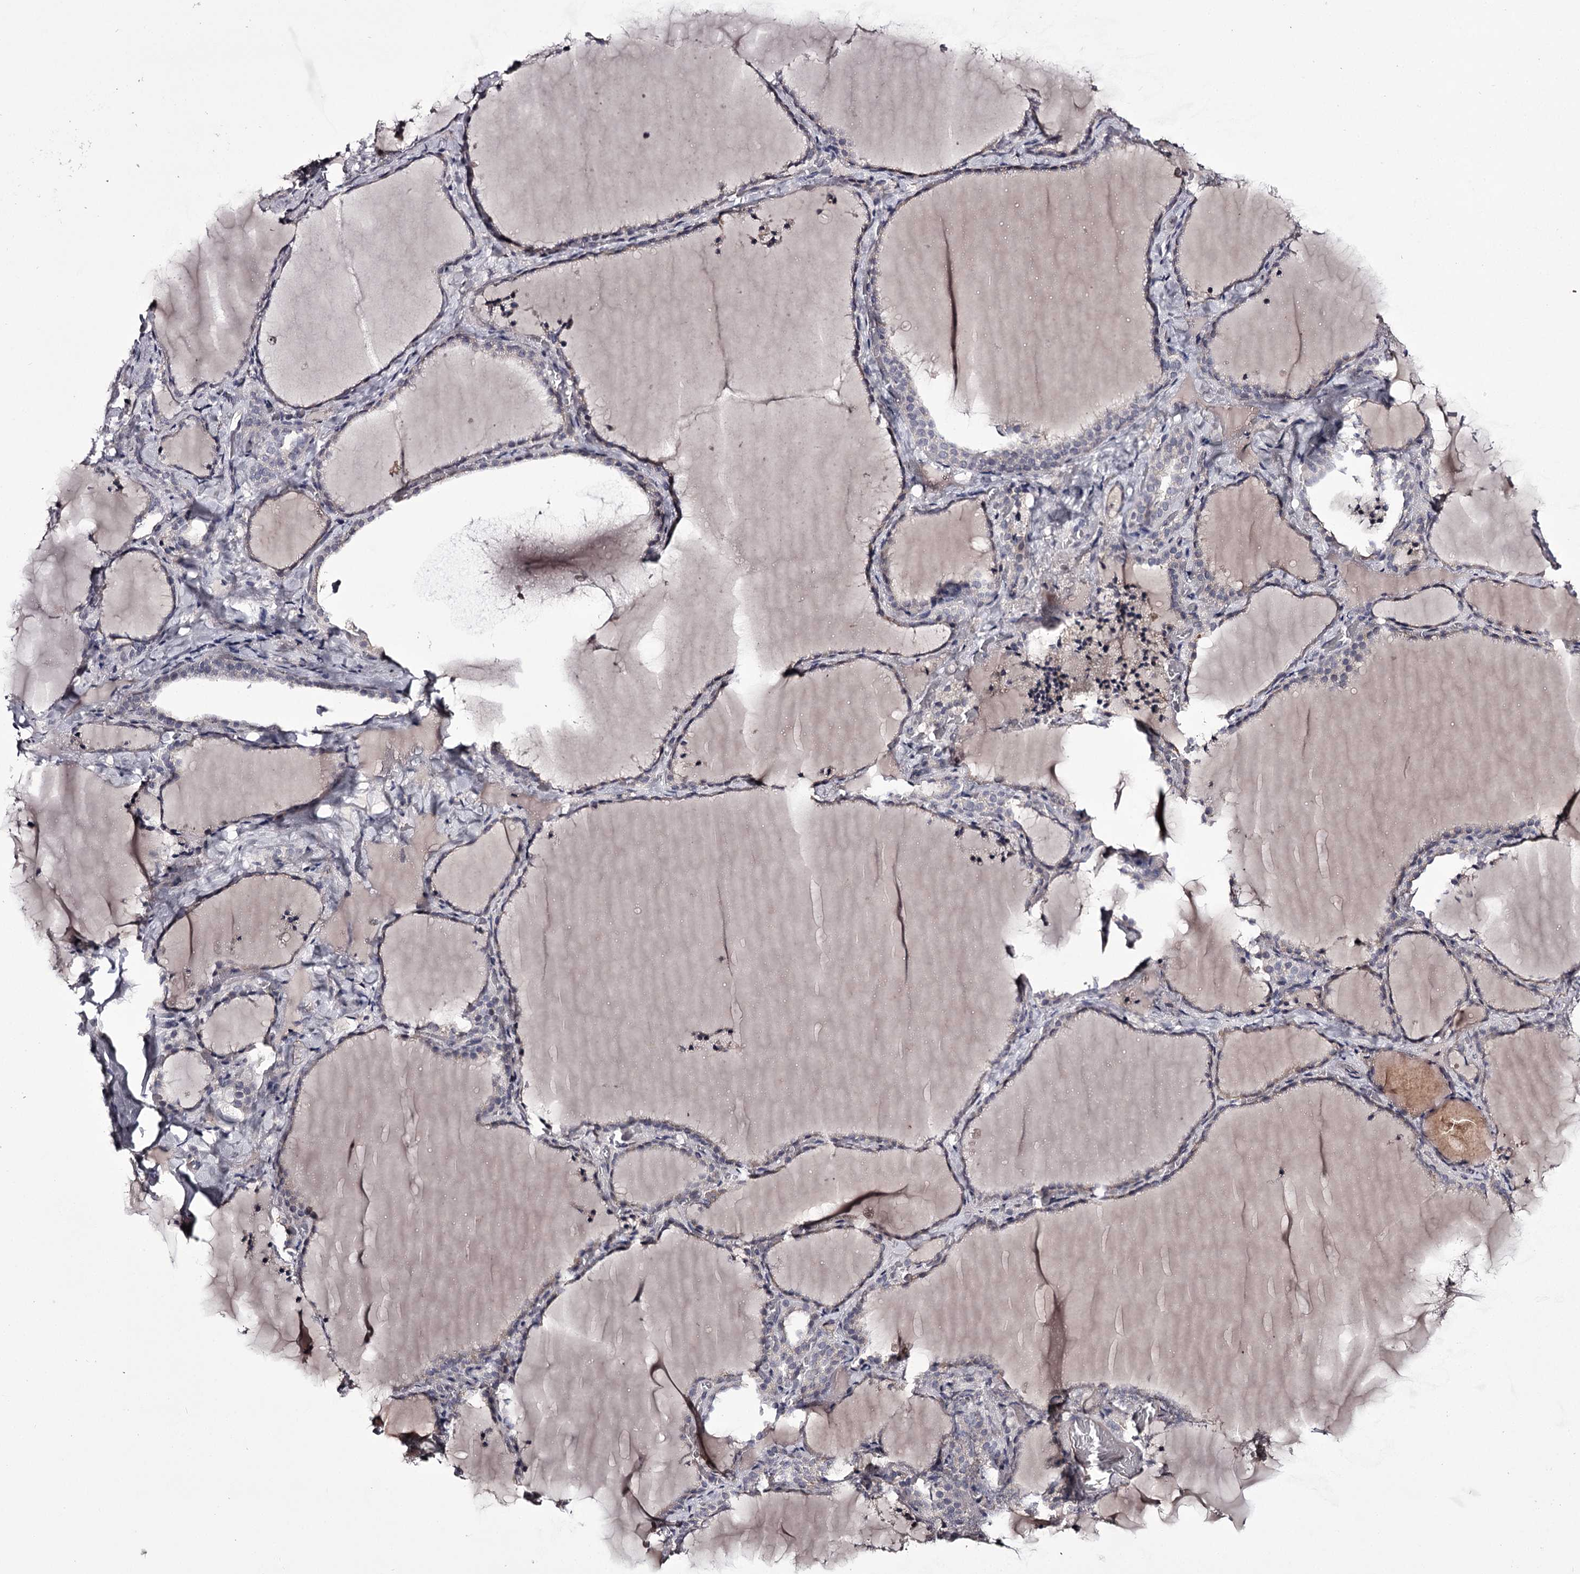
{"staining": {"intensity": "negative", "quantity": "none", "location": "none"}, "tissue": "thyroid gland", "cell_type": "Glandular cells", "image_type": "normal", "snomed": [{"axis": "morphology", "description": "Normal tissue, NOS"}, {"axis": "topography", "description": "Thyroid gland"}], "caption": "This is an immunohistochemistry micrograph of normal thyroid gland. There is no expression in glandular cells.", "gene": "PRM2", "patient": {"sex": "female", "age": 22}}